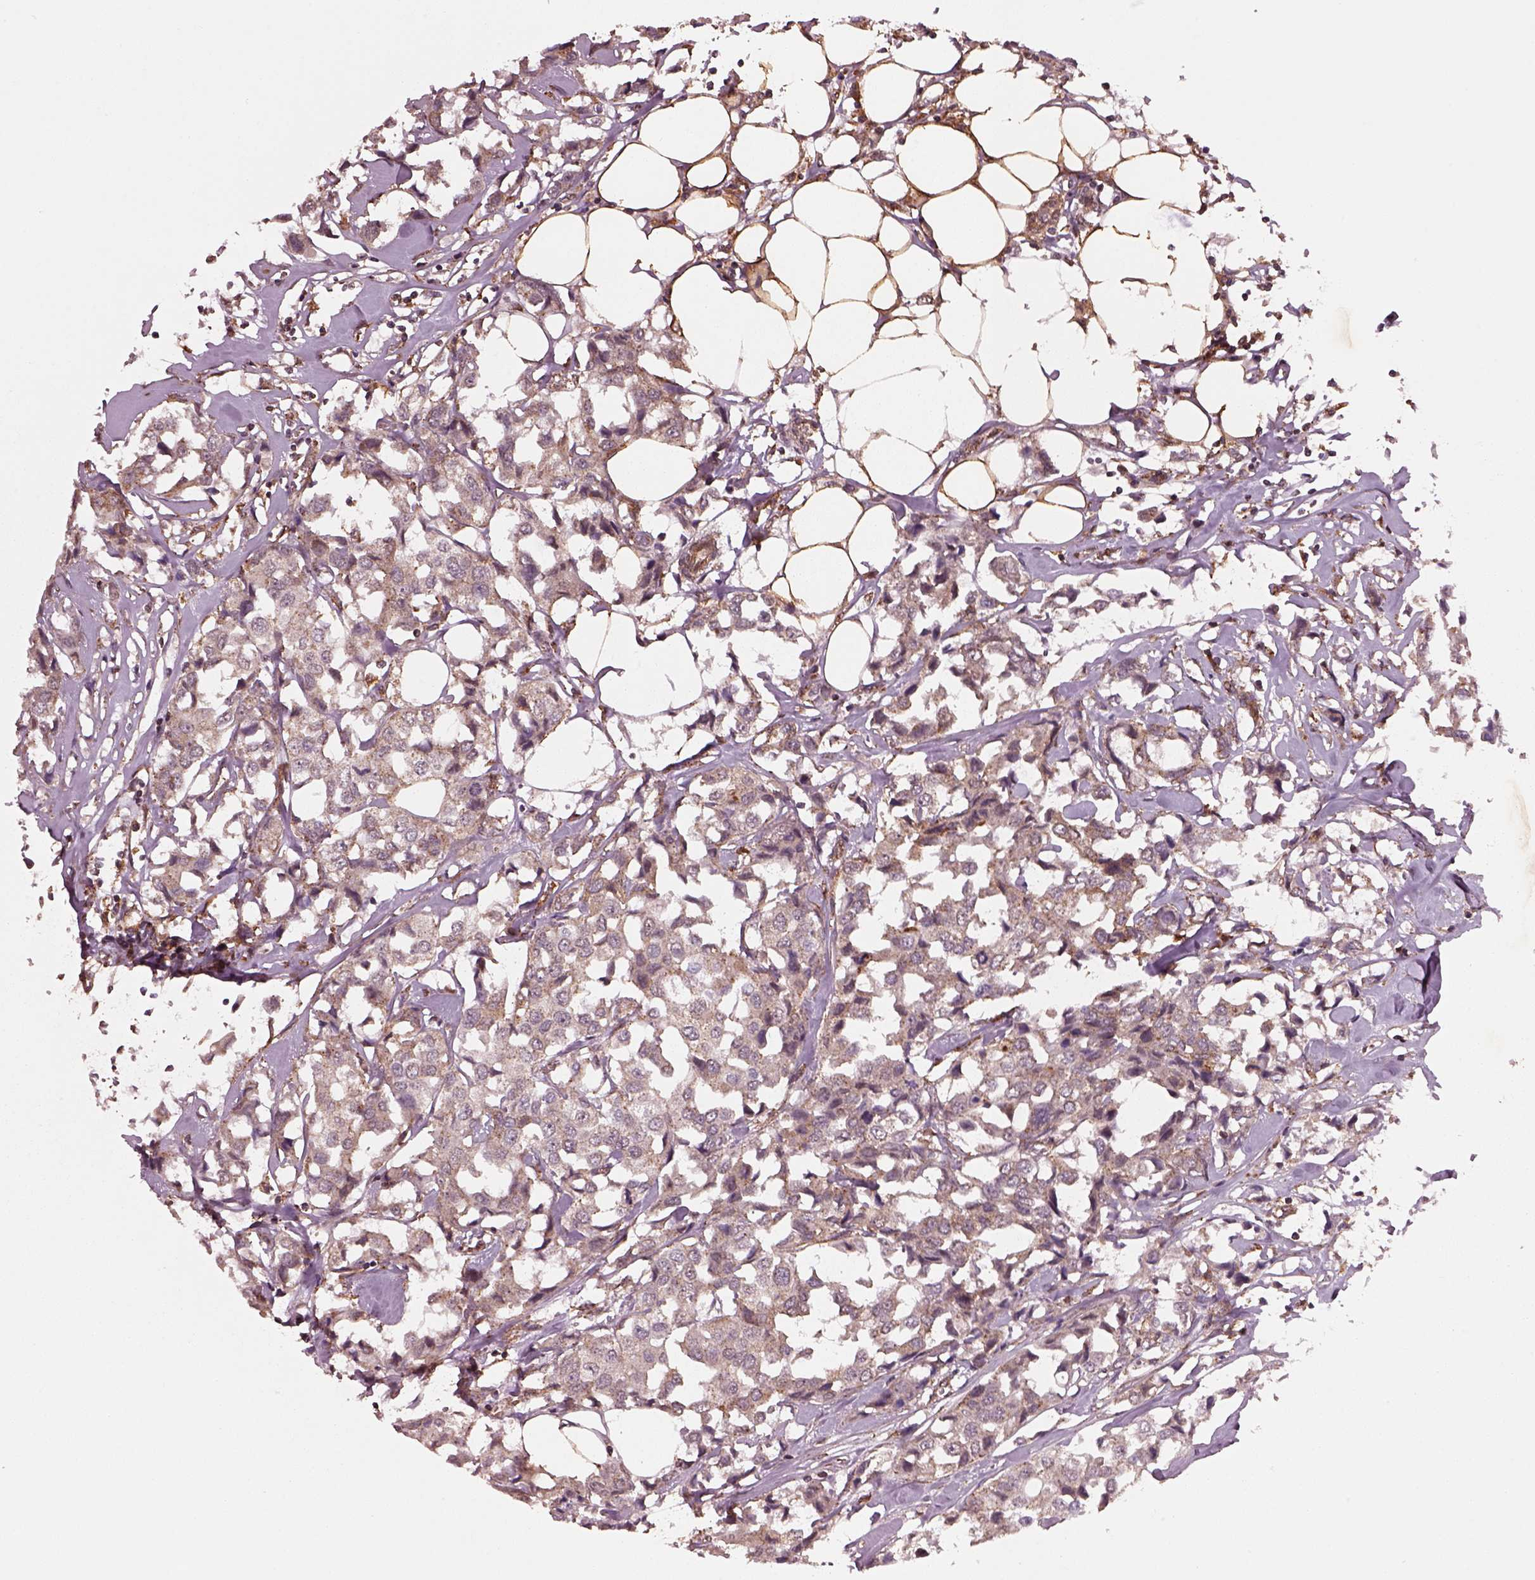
{"staining": {"intensity": "weak", "quantity": "25%-75%", "location": "cytoplasmic/membranous"}, "tissue": "breast cancer", "cell_type": "Tumor cells", "image_type": "cancer", "snomed": [{"axis": "morphology", "description": "Duct carcinoma"}, {"axis": "topography", "description": "Breast"}], "caption": "This micrograph shows intraductal carcinoma (breast) stained with immunohistochemistry to label a protein in brown. The cytoplasmic/membranous of tumor cells show weak positivity for the protein. Nuclei are counter-stained blue.", "gene": "WASHC2A", "patient": {"sex": "female", "age": 80}}